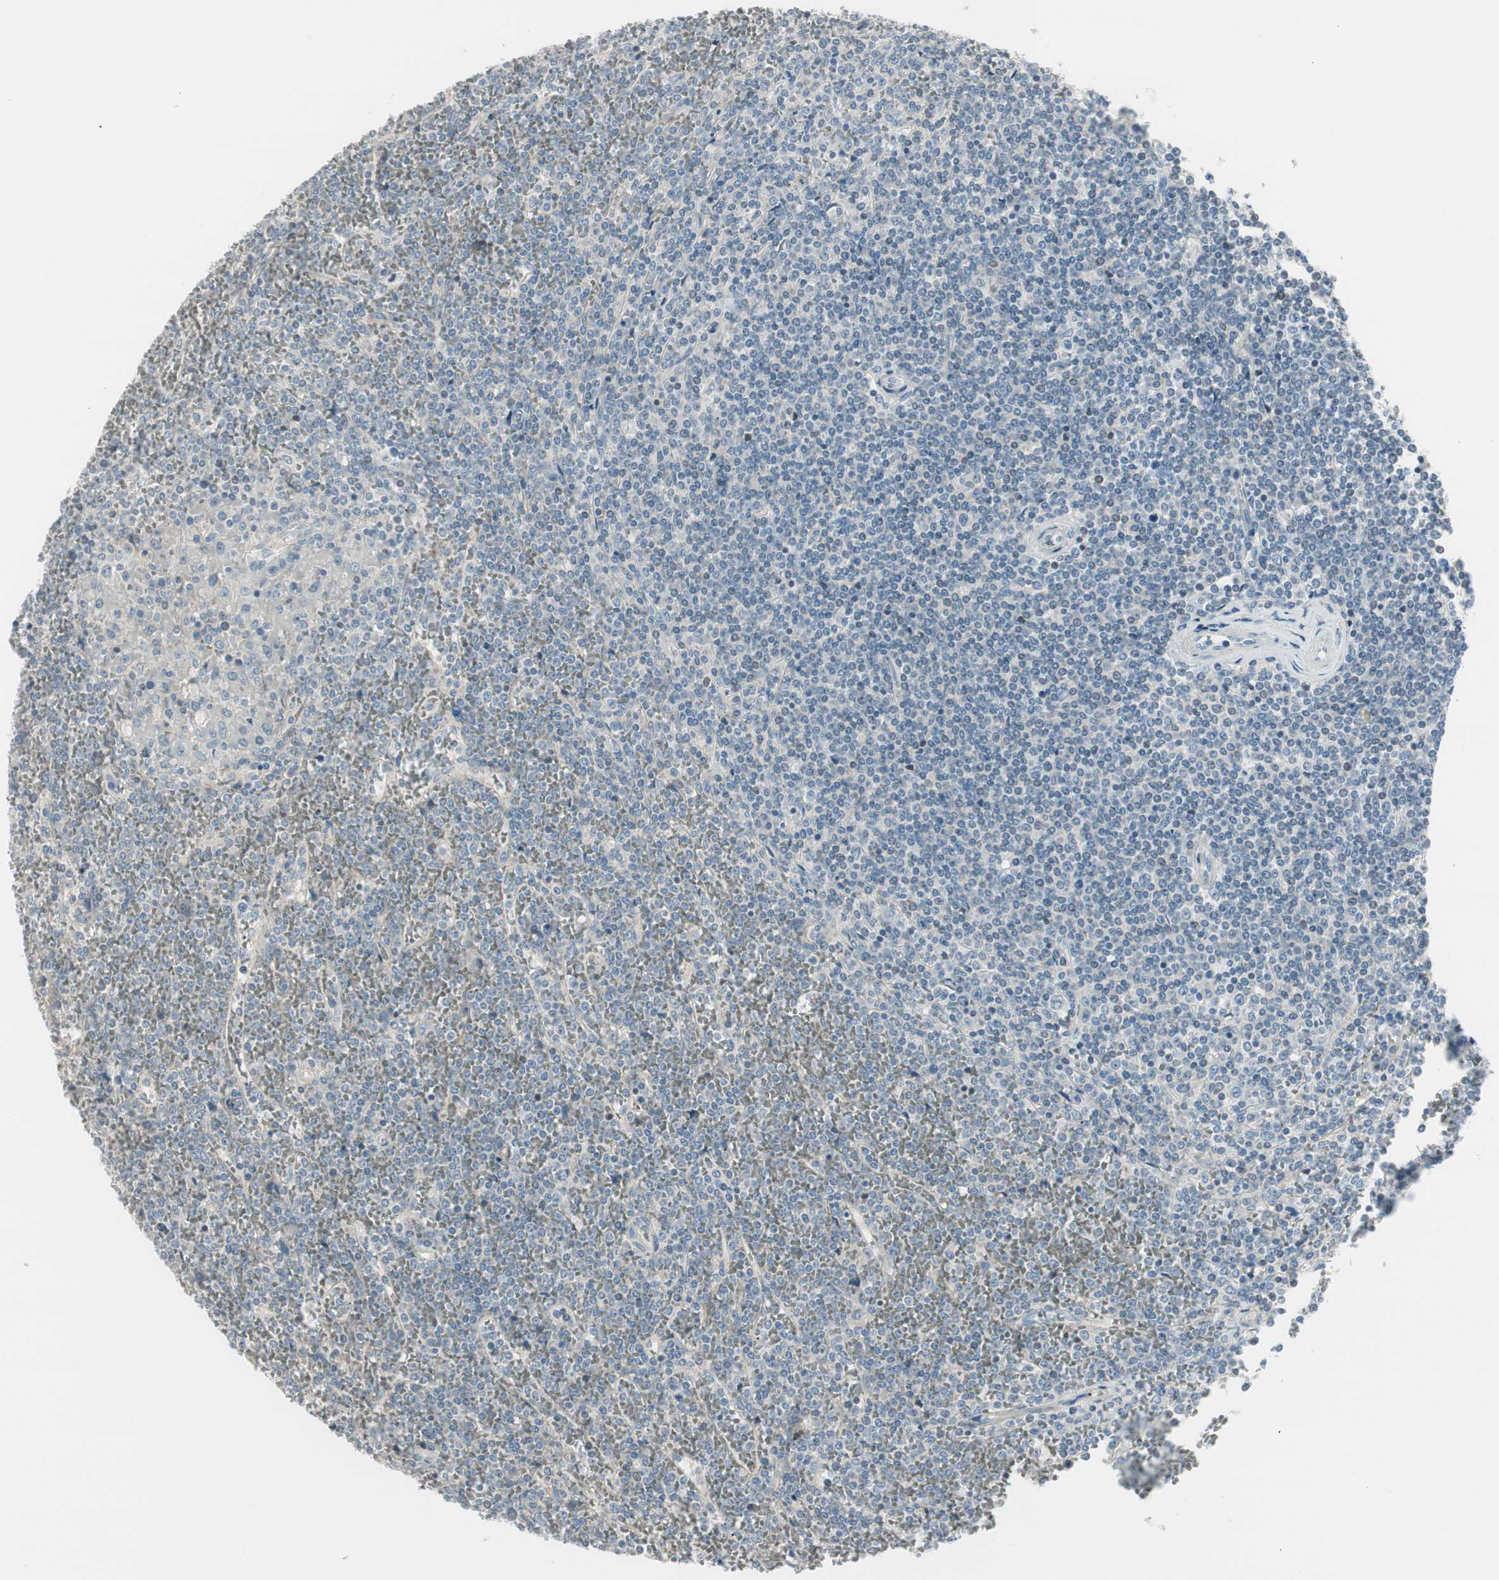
{"staining": {"intensity": "negative", "quantity": "none", "location": "none"}, "tissue": "lymphoma", "cell_type": "Tumor cells", "image_type": "cancer", "snomed": [{"axis": "morphology", "description": "Malignant lymphoma, non-Hodgkin's type, Low grade"}, {"axis": "topography", "description": "Spleen"}], "caption": "Protein analysis of lymphoma shows no significant expression in tumor cells.", "gene": "EVA1A", "patient": {"sex": "female", "age": 19}}